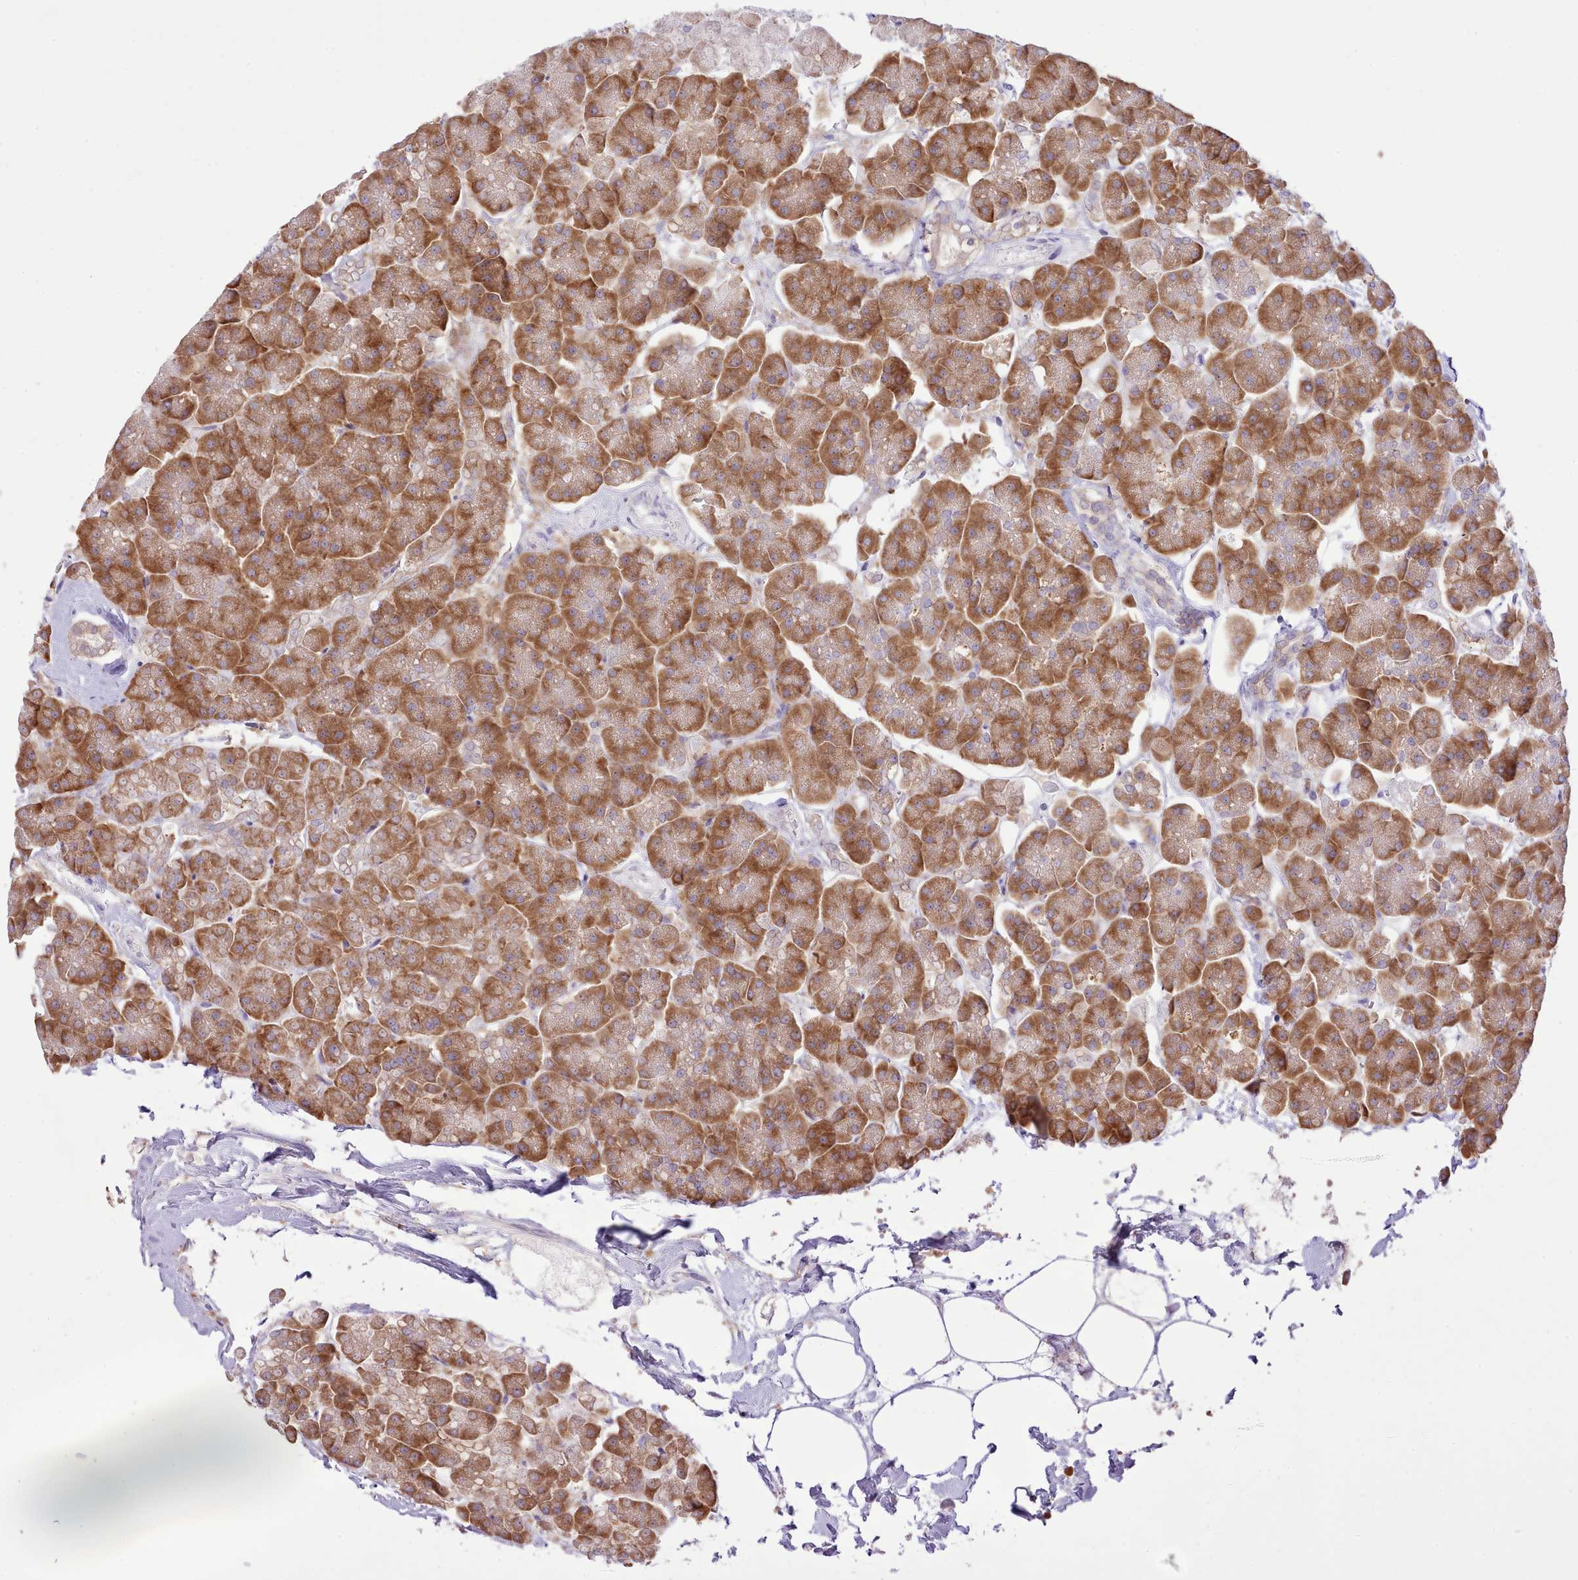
{"staining": {"intensity": "moderate", "quantity": ">75%", "location": "cytoplasmic/membranous"}, "tissue": "pancreas", "cell_type": "Exocrine glandular cells", "image_type": "normal", "snomed": [{"axis": "morphology", "description": "Normal tissue, NOS"}, {"axis": "topography", "description": "Pancreas"}, {"axis": "topography", "description": "Peripheral nerve tissue"}], "caption": "Immunohistochemistry (IHC) of unremarkable human pancreas reveals medium levels of moderate cytoplasmic/membranous staining in about >75% of exocrine glandular cells.", "gene": "CCL1", "patient": {"sex": "male", "age": 54}}